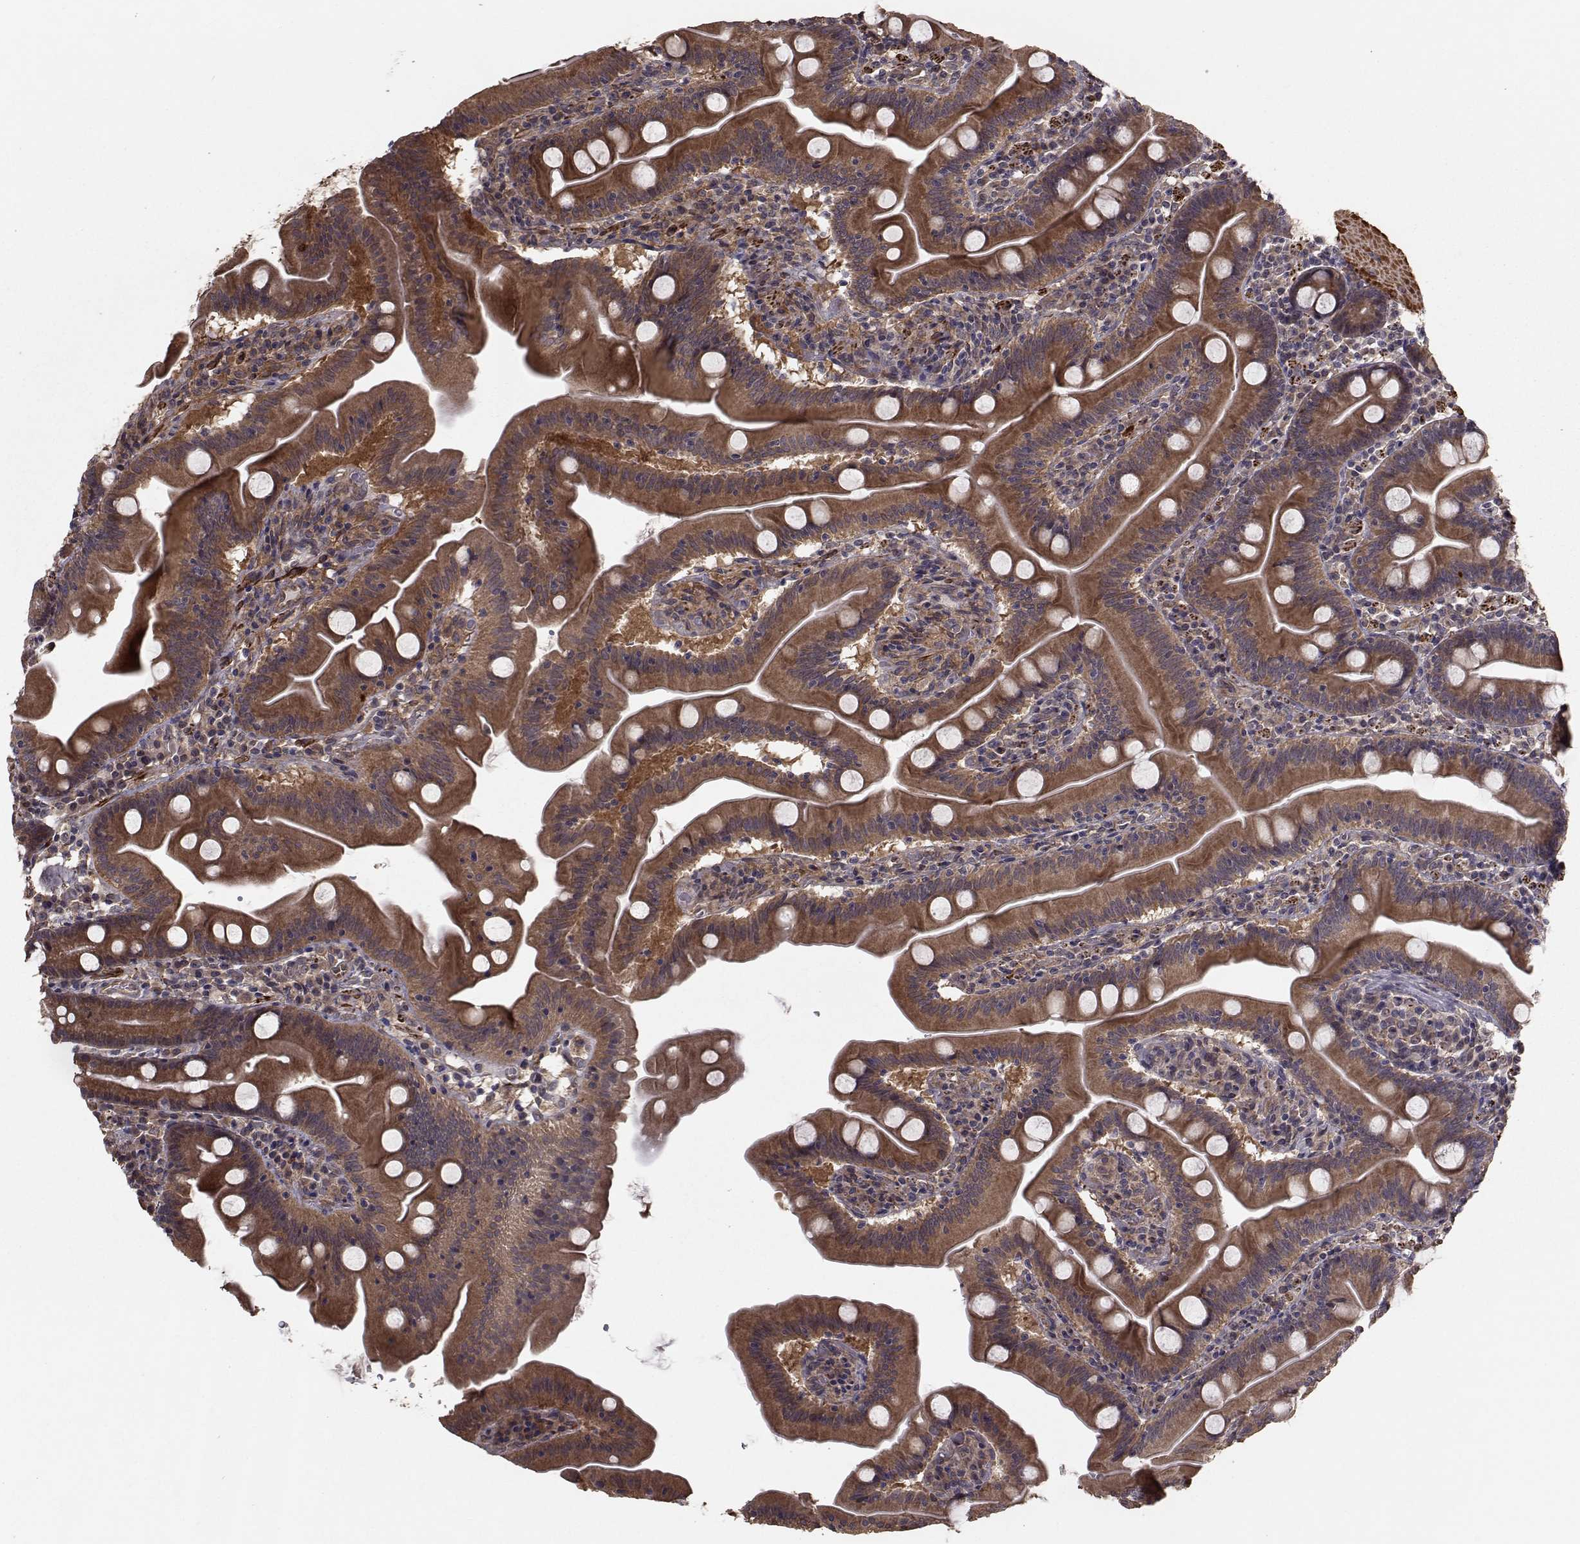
{"staining": {"intensity": "strong", "quantity": "25%-75%", "location": "cytoplasmic/membranous"}, "tissue": "small intestine", "cell_type": "Glandular cells", "image_type": "normal", "snomed": [{"axis": "morphology", "description": "Normal tissue, NOS"}, {"axis": "topography", "description": "Small intestine"}], "caption": "IHC micrograph of unremarkable human small intestine stained for a protein (brown), which displays high levels of strong cytoplasmic/membranous staining in approximately 25%-75% of glandular cells.", "gene": "TRIP10", "patient": {"sex": "male", "age": 37}}